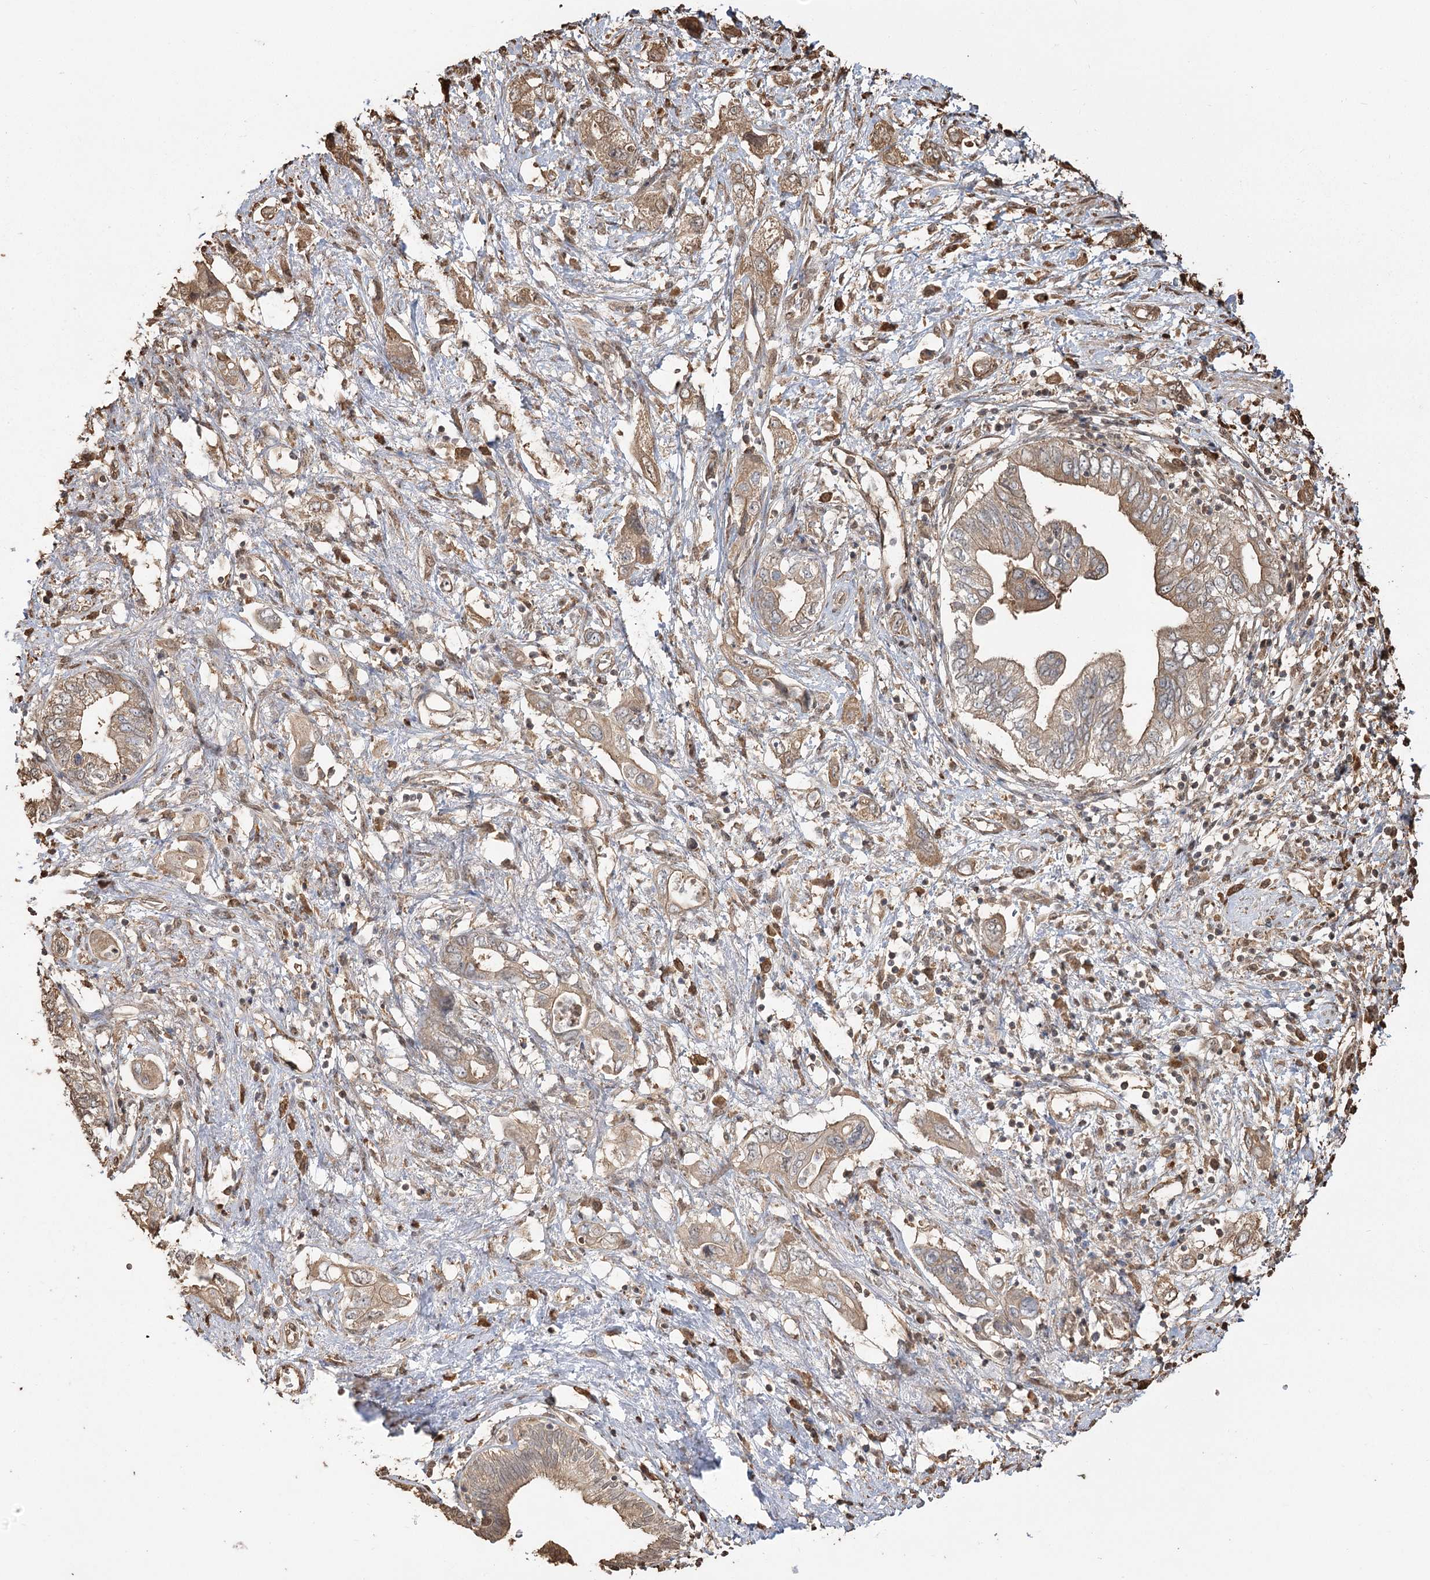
{"staining": {"intensity": "weak", "quantity": ">75%", "location": "cytoplasmic/membranous"}, "tissue": "pancreatic cancer", "cell_type": "Tumor cells", "image_type": "cancer", "snomed": [{"axis": "morphology", "description": "Adenocarcinoma, NOS"}, {"axis": "topography", "description": "Pancreas"}], "caption": "An immunohistochemistry micrograph of neoplastic tissue is shown. Protein staining in brown highlights weak cytoplasmic/membranous positivity in pancreatic cancer within tumor cells. (IHC, brightfield microscopy, high magnification).", "gene": "PLCH1", "patient": {"sex": "female", "age": 73}}